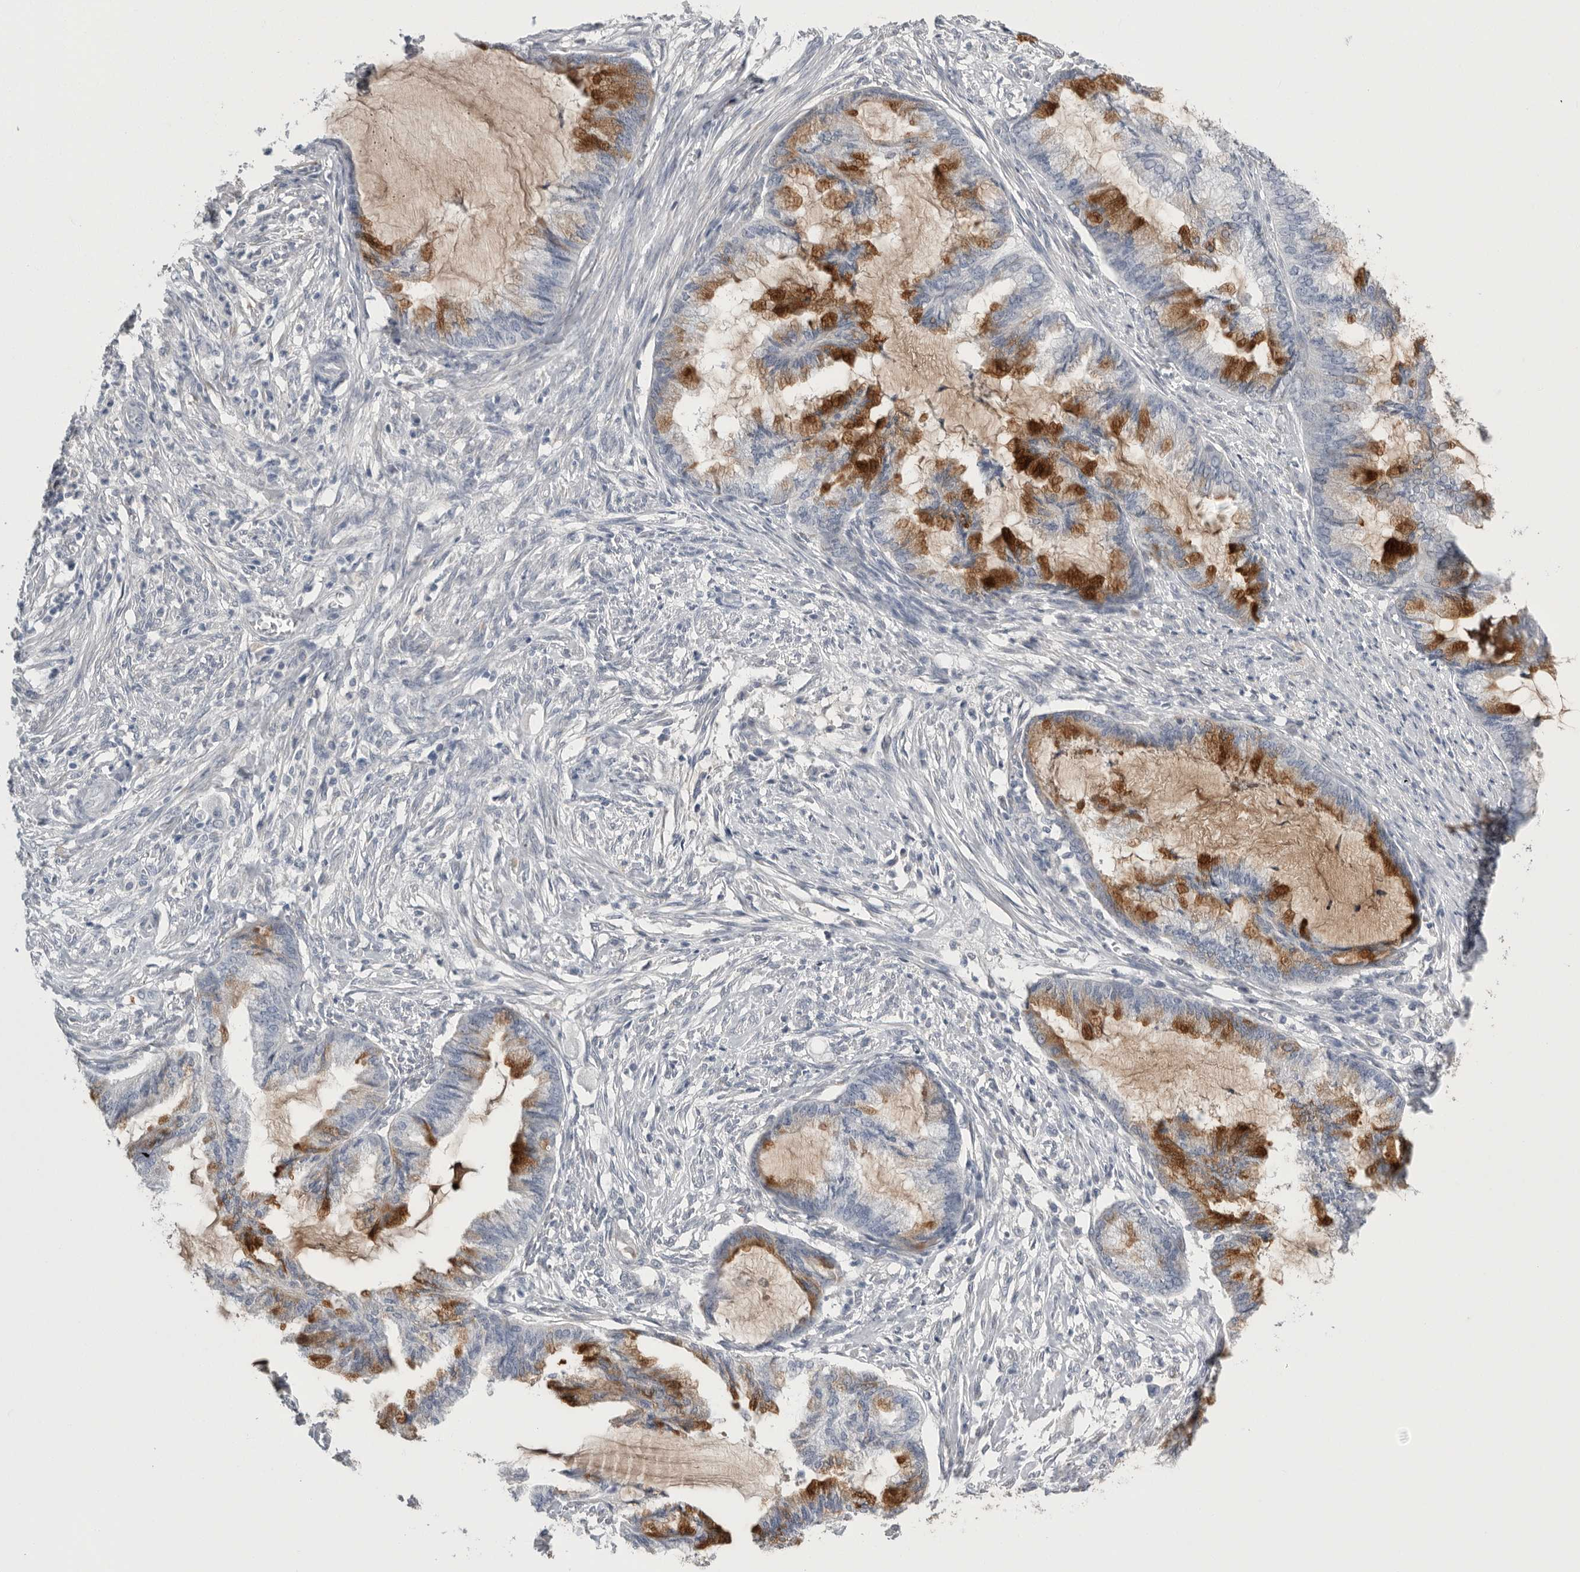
{"staining": {"intensity": "strong", "quantity": ">75%", "location": "cytoplasmic/membranous"}, "tissue": "endometrial cancer", "cell_type": "Tumor cells", "image_type": "cancer", "snomed": [{"axis": "morphology", "description": "Adenocarcinoma, NOS"}, {"axis": "topography", "description": "Endometrium"}], "caption": "Immunohistochemical staining of endometrial cancer displays high levels of strong cytoplasmic/membranous protein staining in approximately >75% of tumor cells. The staining was performed using DAB, with brown indicating positive protein expression. Nuclei are stained blue with hematoxylin.", "gene": "TIMP1", "patient": {"sex": "female", "age": 86}}